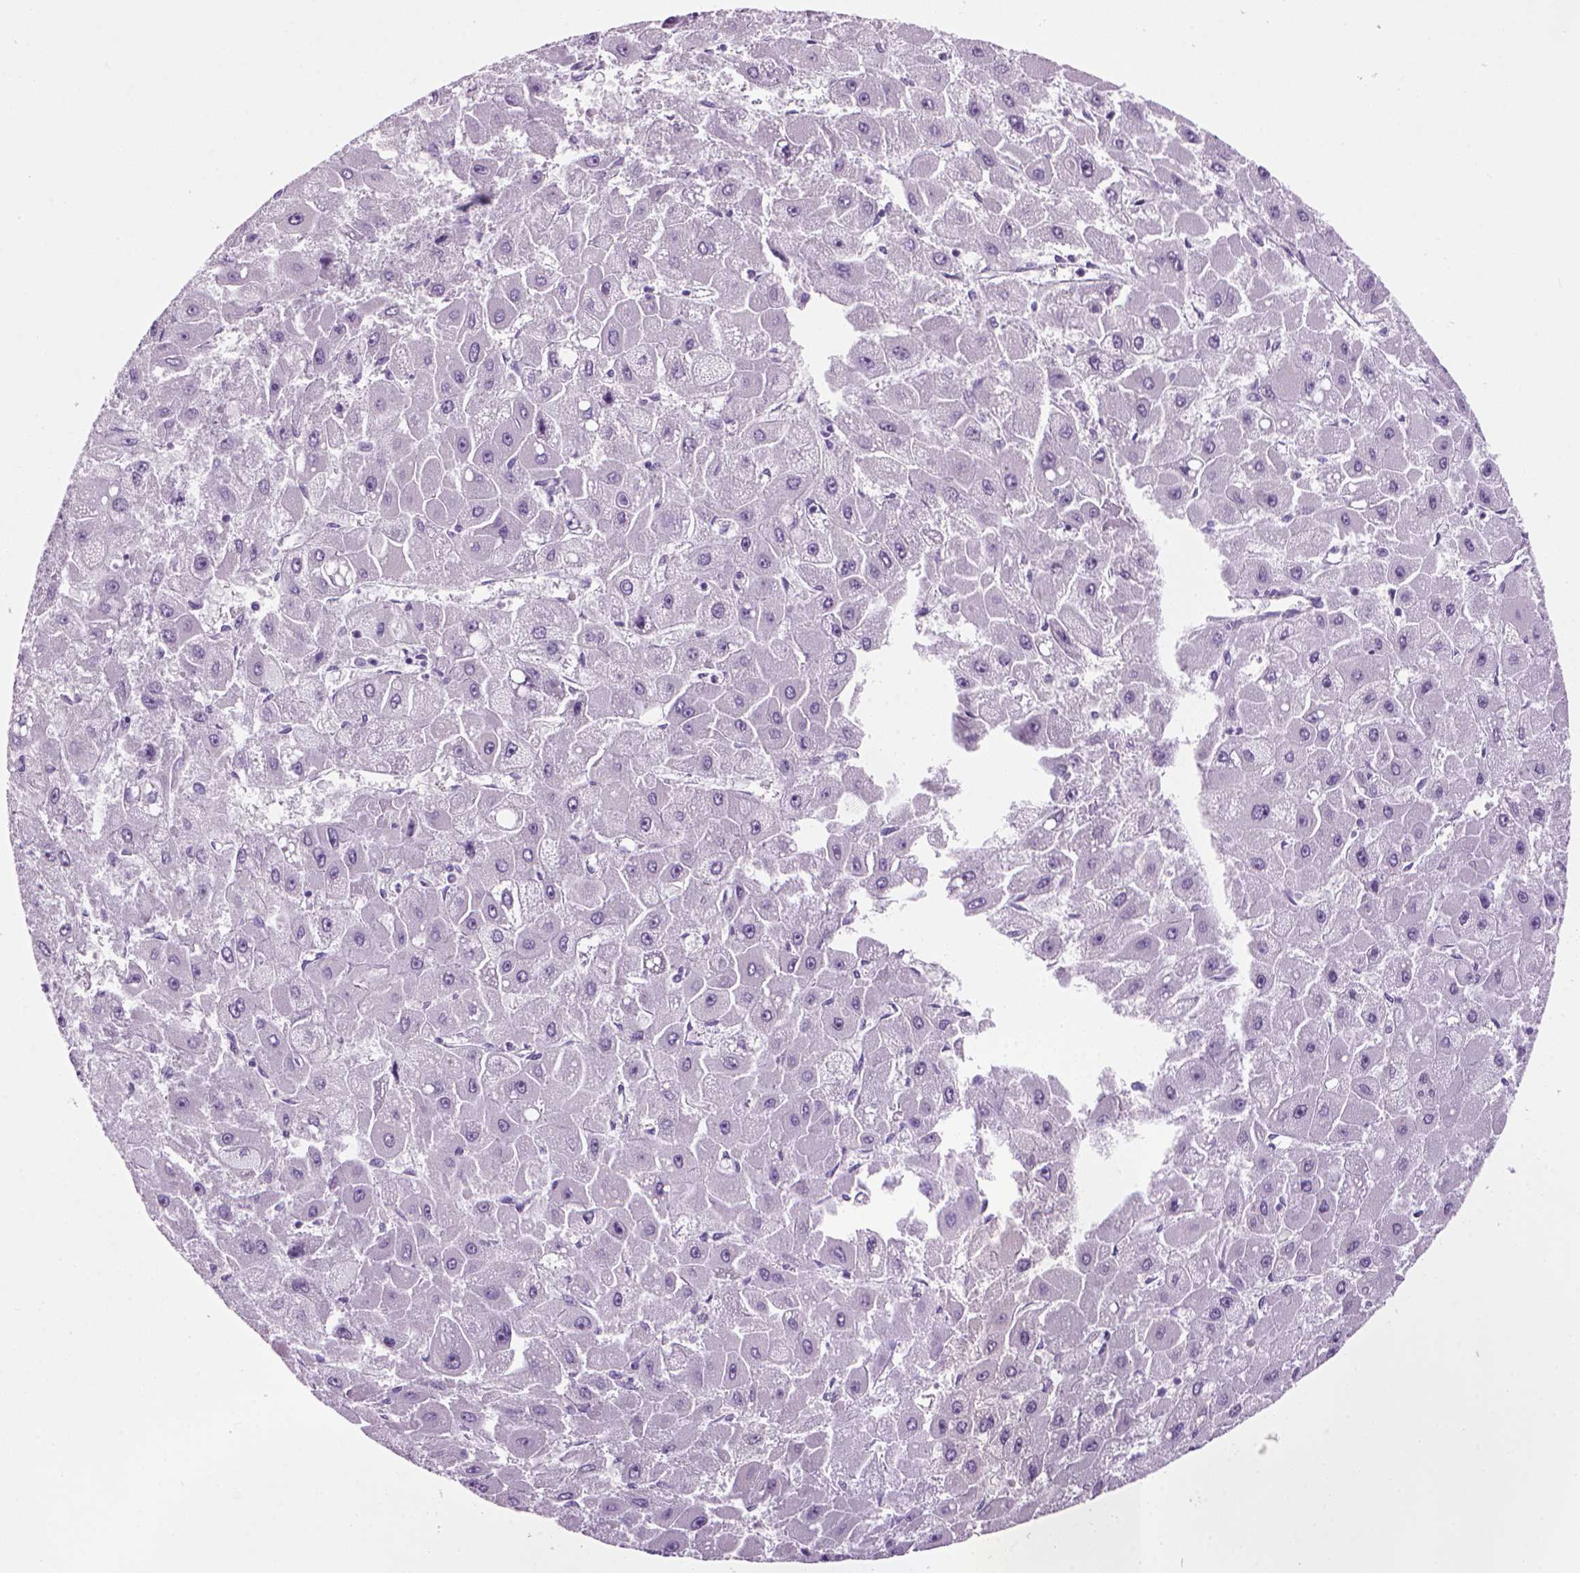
{"staining": {"intensity": "negative", "quantity": "none", "location": "none"}, "tissue": "liver cancer", "cell_type": "Tumor cells", "image_type": "cancer", "snomed": [{"axis": "morphology", "description": "Carcinoma, Hepatocellular, NOS"}, {"axis": "topography", "description": "Liver"}], "caption": "Tumor cells show no significant protein staining in liver hepatocellular carcinoma.", "gene": "MZB1", "patient": {"sex": "female", "age": 25}}